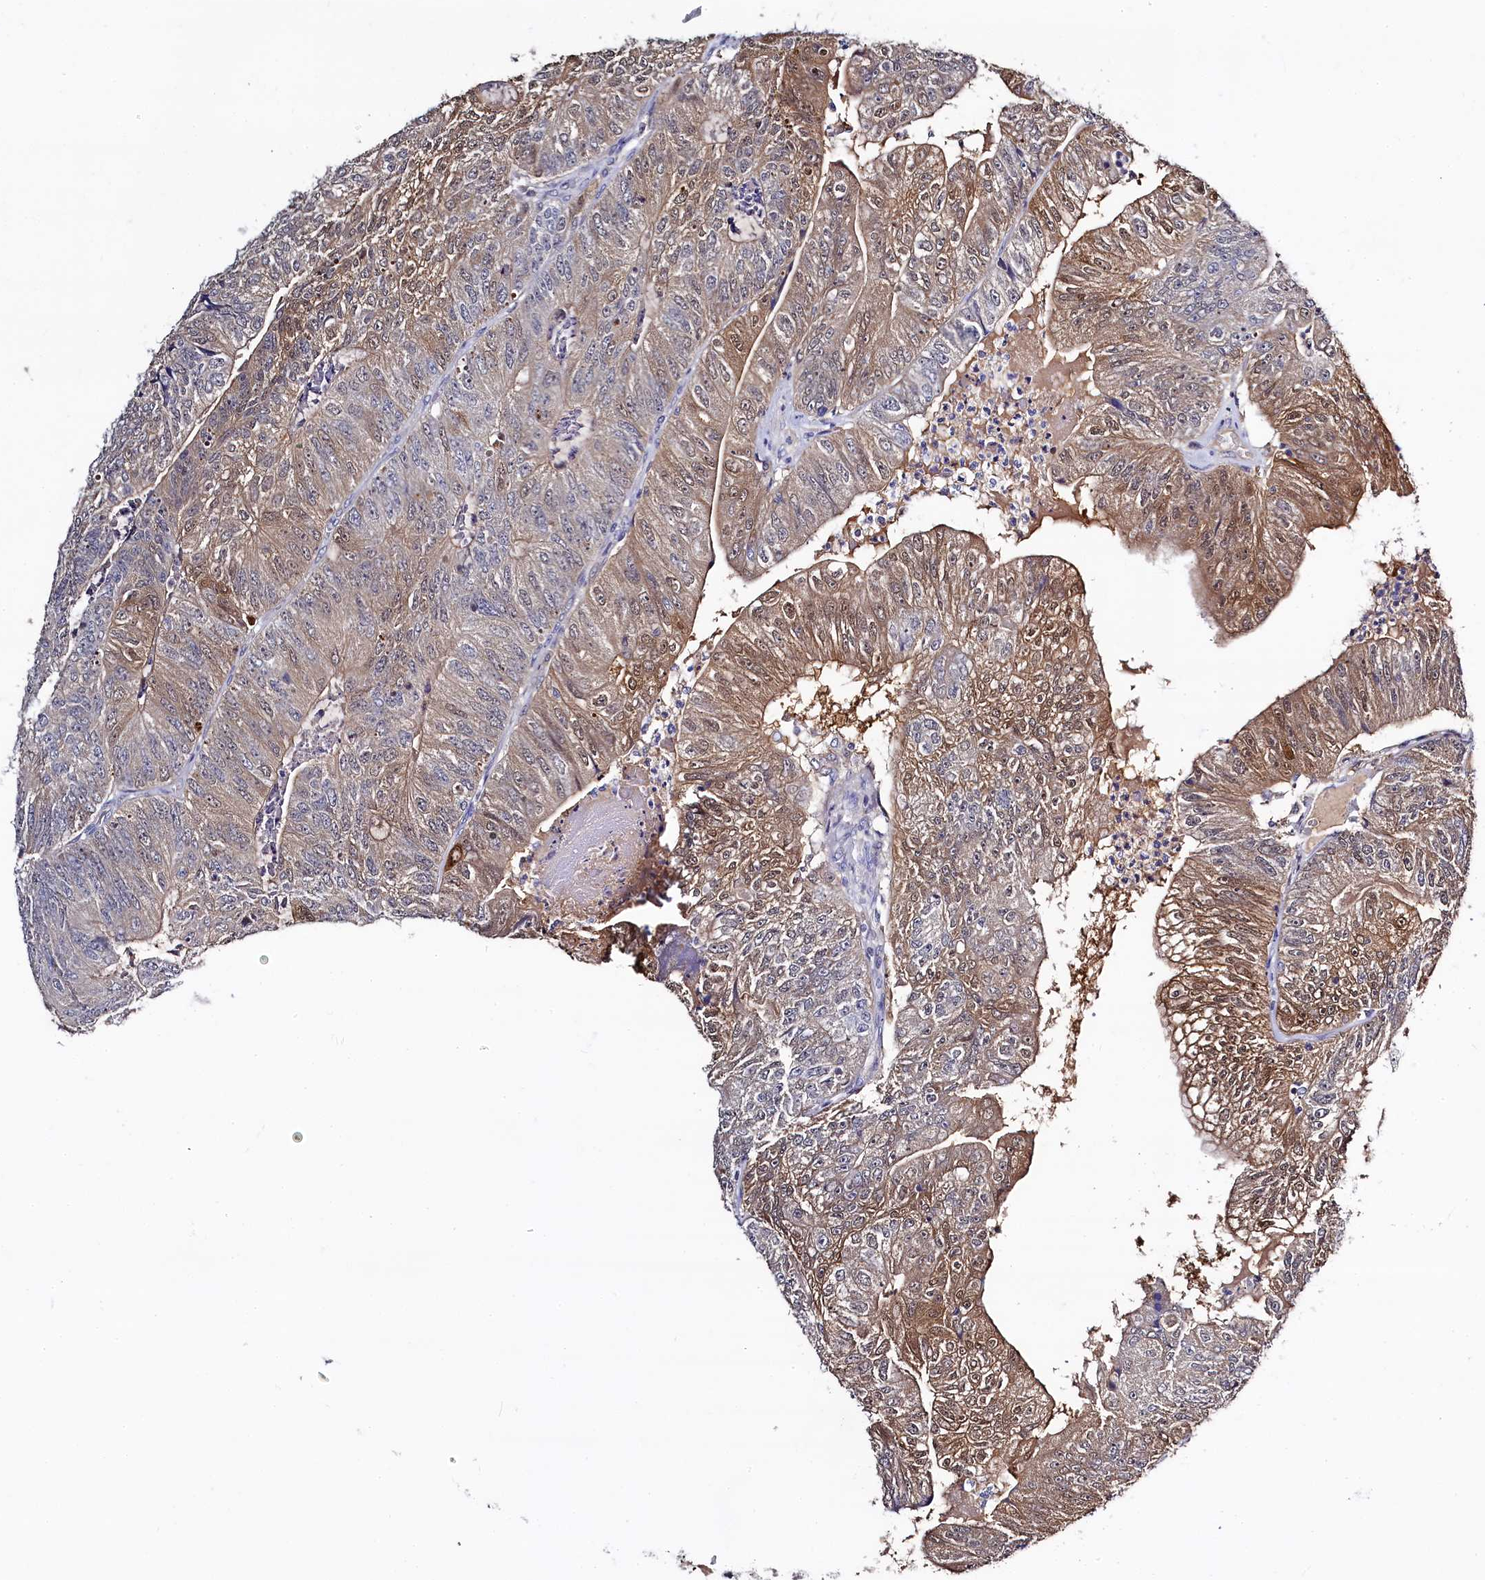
{"staining": {"intensity": "weak", "quantity": "25%-75%", "location": "cytoplasmic/membranous,nuclear"}, "tissue": "colorectal cancer", "cell_type": "Tumor cells", "image_type": "cancer", "snomed": [{"axis": "morphology", "description": "Adenocarcinoma, NOS"}, {"axis": "topography", "description": "Colon"}], "caption": "Immunohistochemical staining of adenocarcinoma (colorectal) displays low levels of weak cytoplasmic/membranous and nuclear expression in approximately 25%-75% of tumor cells. (Stains: DAB (3,3'-diaminobenzidine) in brown, nuclei in blue, Microscopy: brightfield microscopy at high magnification).", "gene": "C11orf54", "patient": {"sex": "female", "age": 67}}